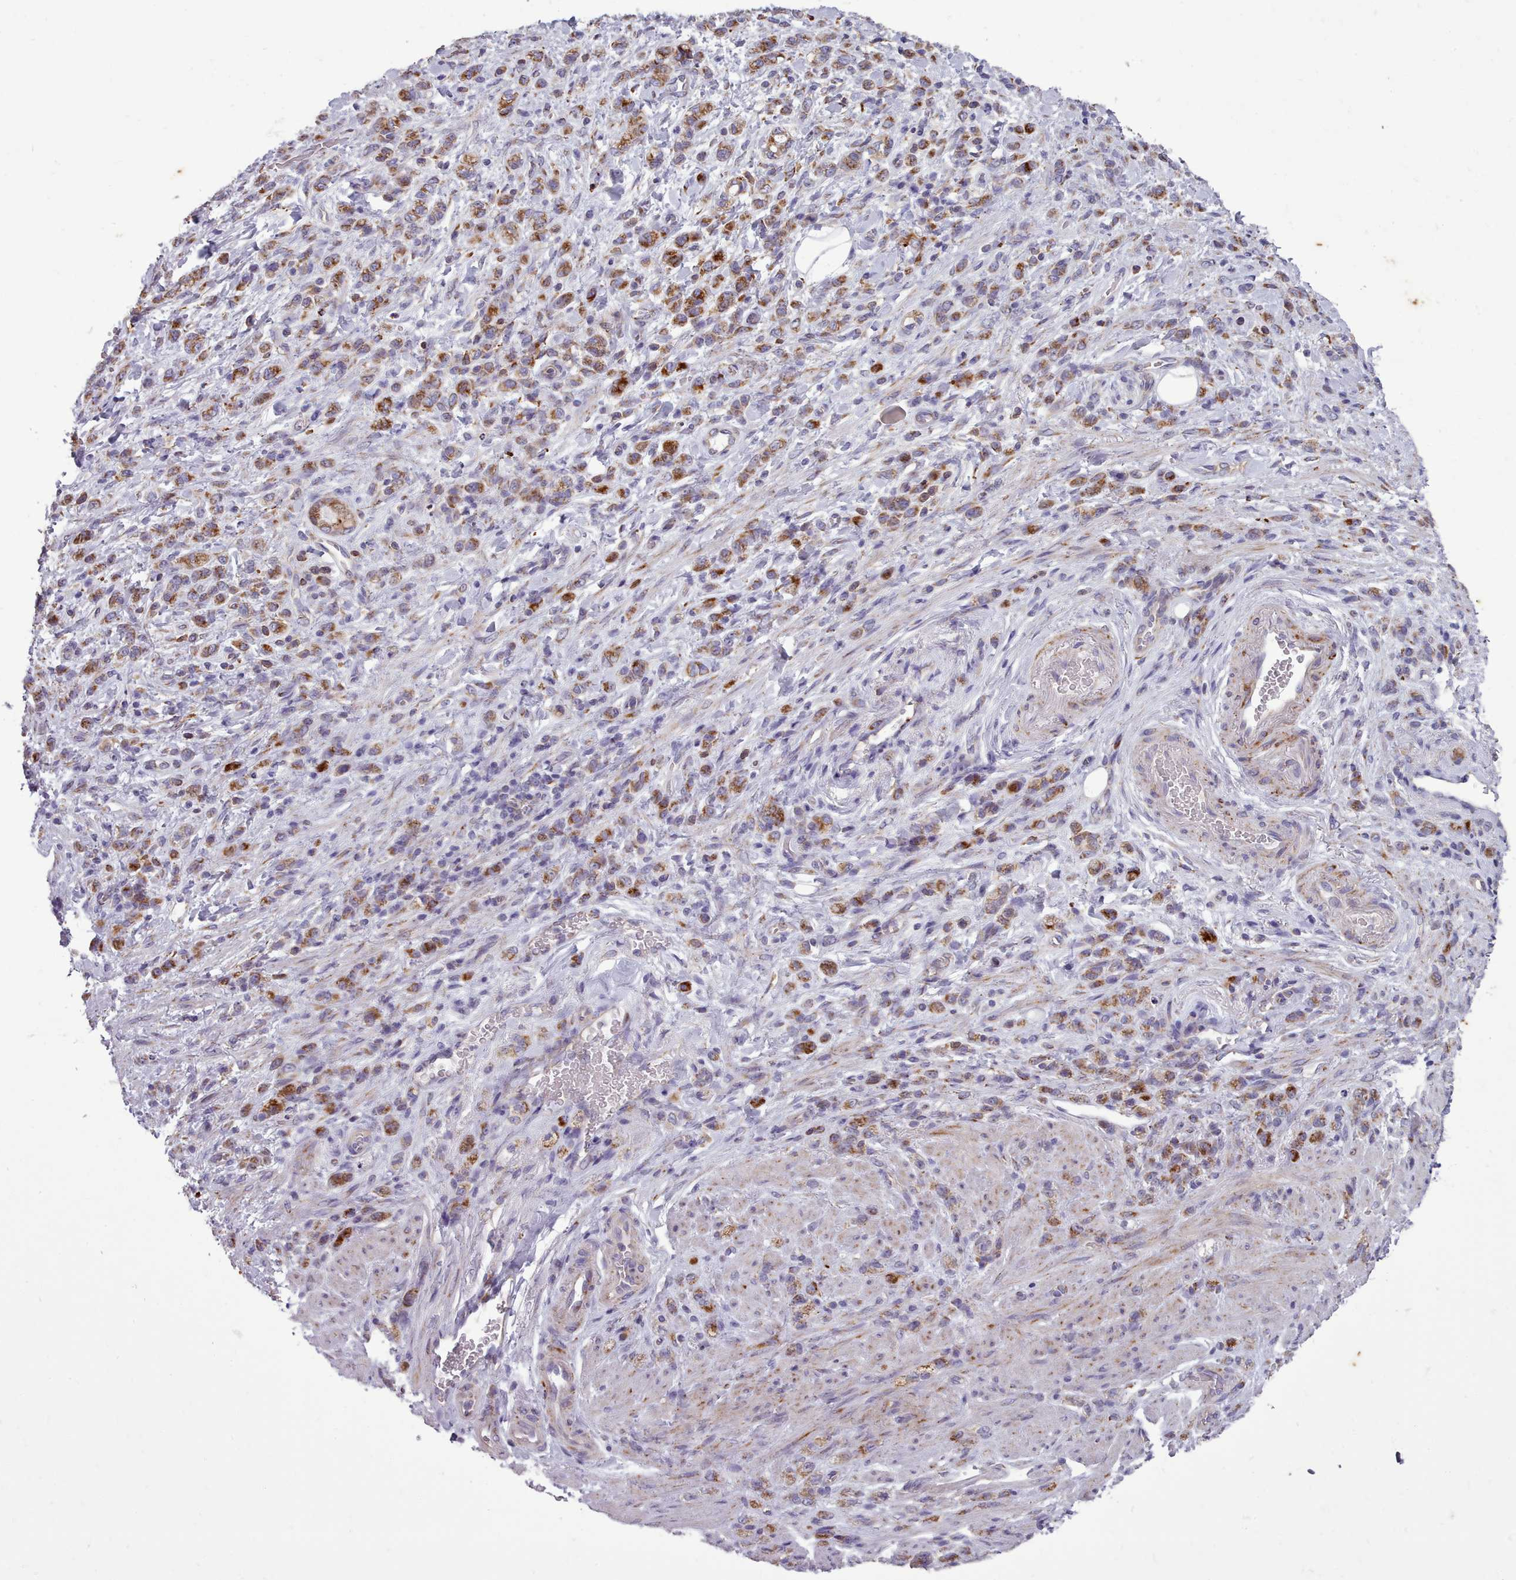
{"staining": {"intensity": "moderate", "quantity": ">75%", "location": "cytoplasmic/membranous"}, "tissue": "stomach cancer", "cell_type": "Tumor cells", "image_type": "cancer", "snomed": [{"axis": "morphology", "description": "Adenocarcinoma, NOS"}, {"axis": "topography", "description": "Stomach"}], "caption": "Immunohistochemical staining of adenocarcinoma (stomach) displays medium levels of moderate cytoplasmic/membranous positivity in approximately >75% of tumor cells.", "gene": "FKBP10", "patient": {"sex": "male", "age": 77}}